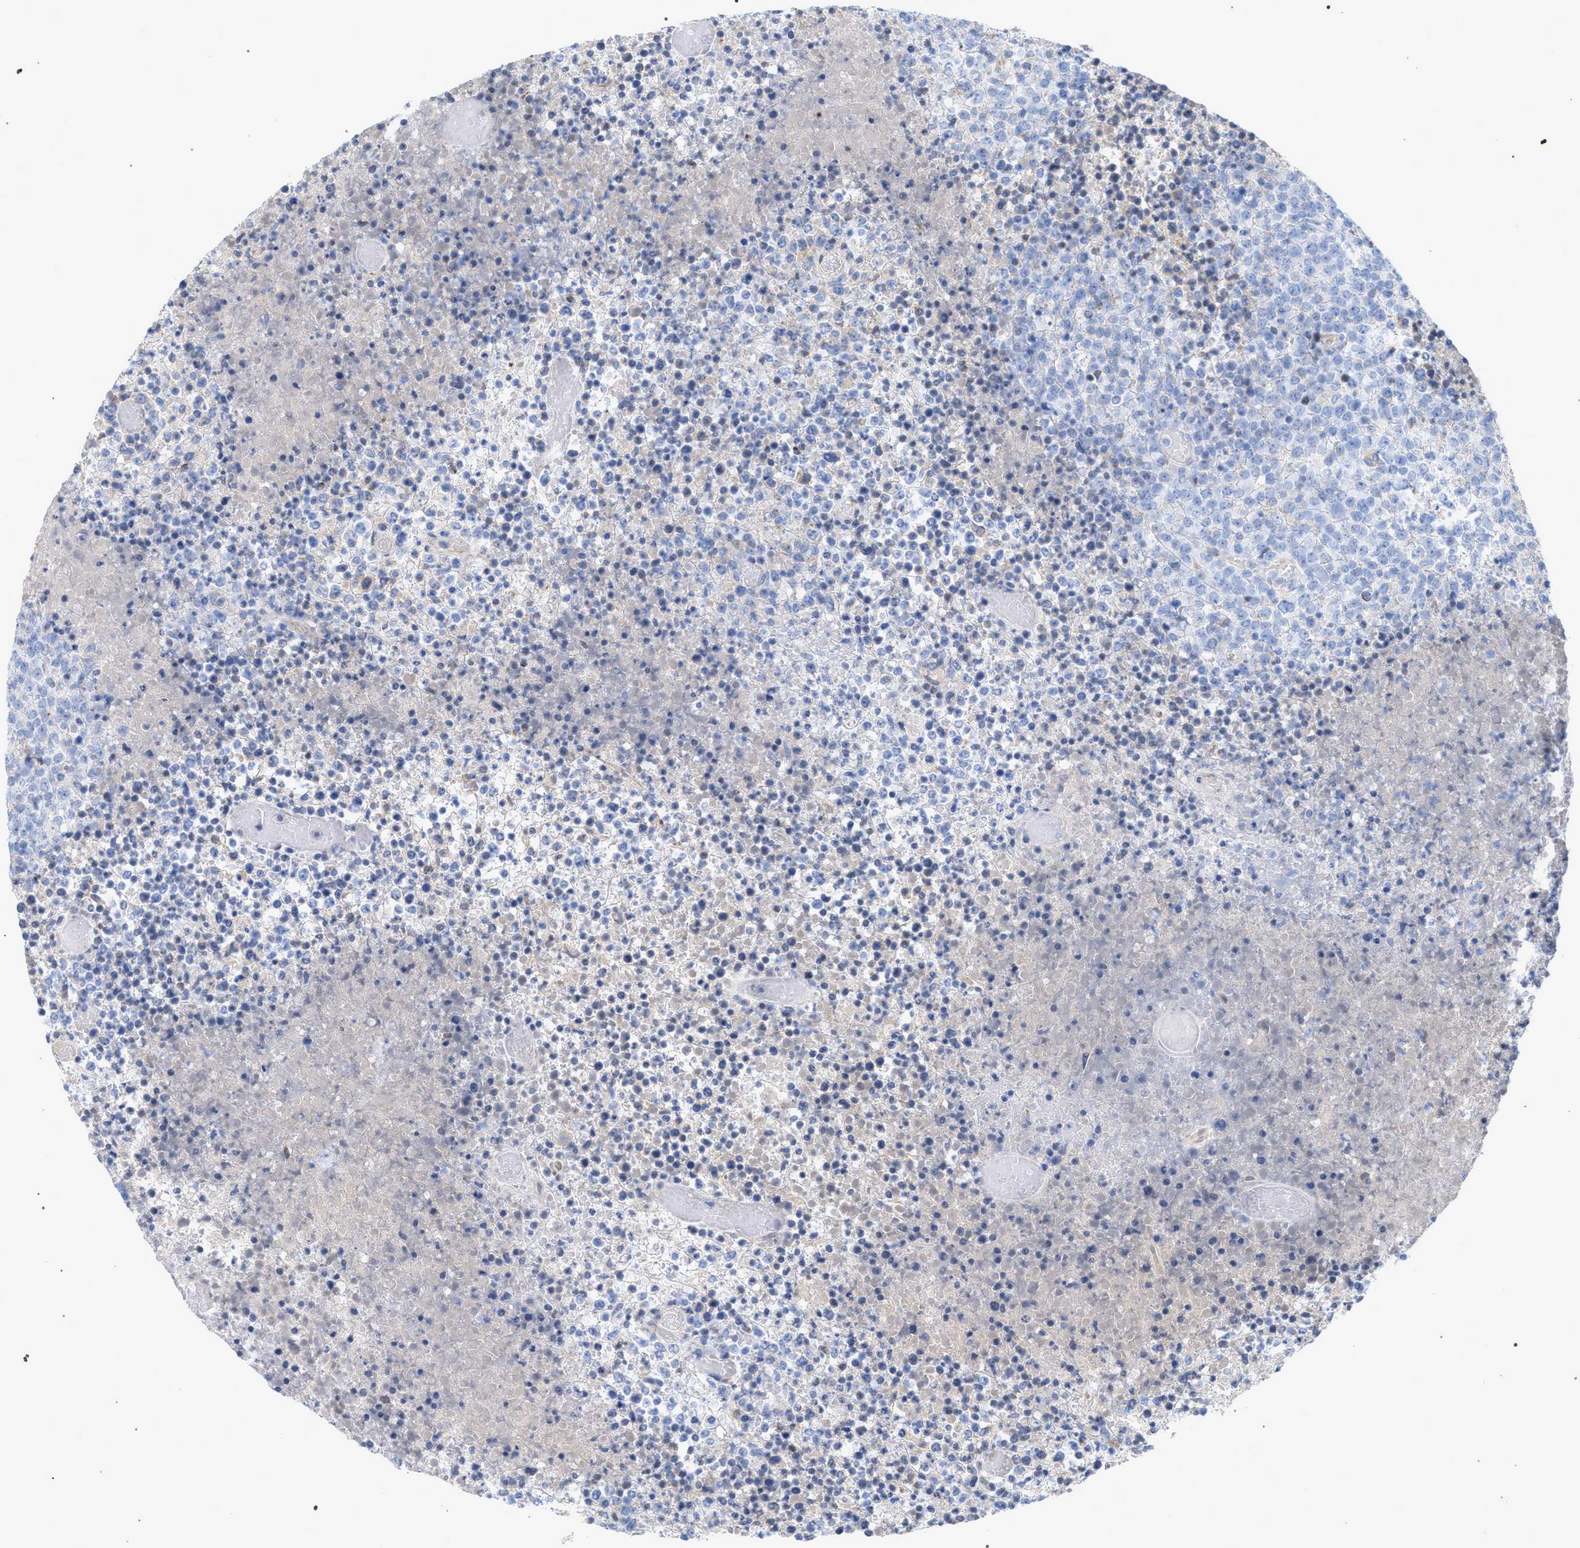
{"staining": {"intensity": "negative", "quantity": "none", "location": "none"}, "tissue": "lymphoma", "cell_type": "Tumor cells", "image_type": "cancer", "snomed": [{"axis": "morphology", "description": "Malignant lymphoma, non-Hodgkin's type, High grade"}, {"axis": "topography", "description": "Lymph node"}], "caption": "Tumor cells show no significant protein positivity in lymphoma. (DAB immunohistochemistry, high magnification).", "gene": "ECI2", "patient": {"sex": "male", "age": 13}}